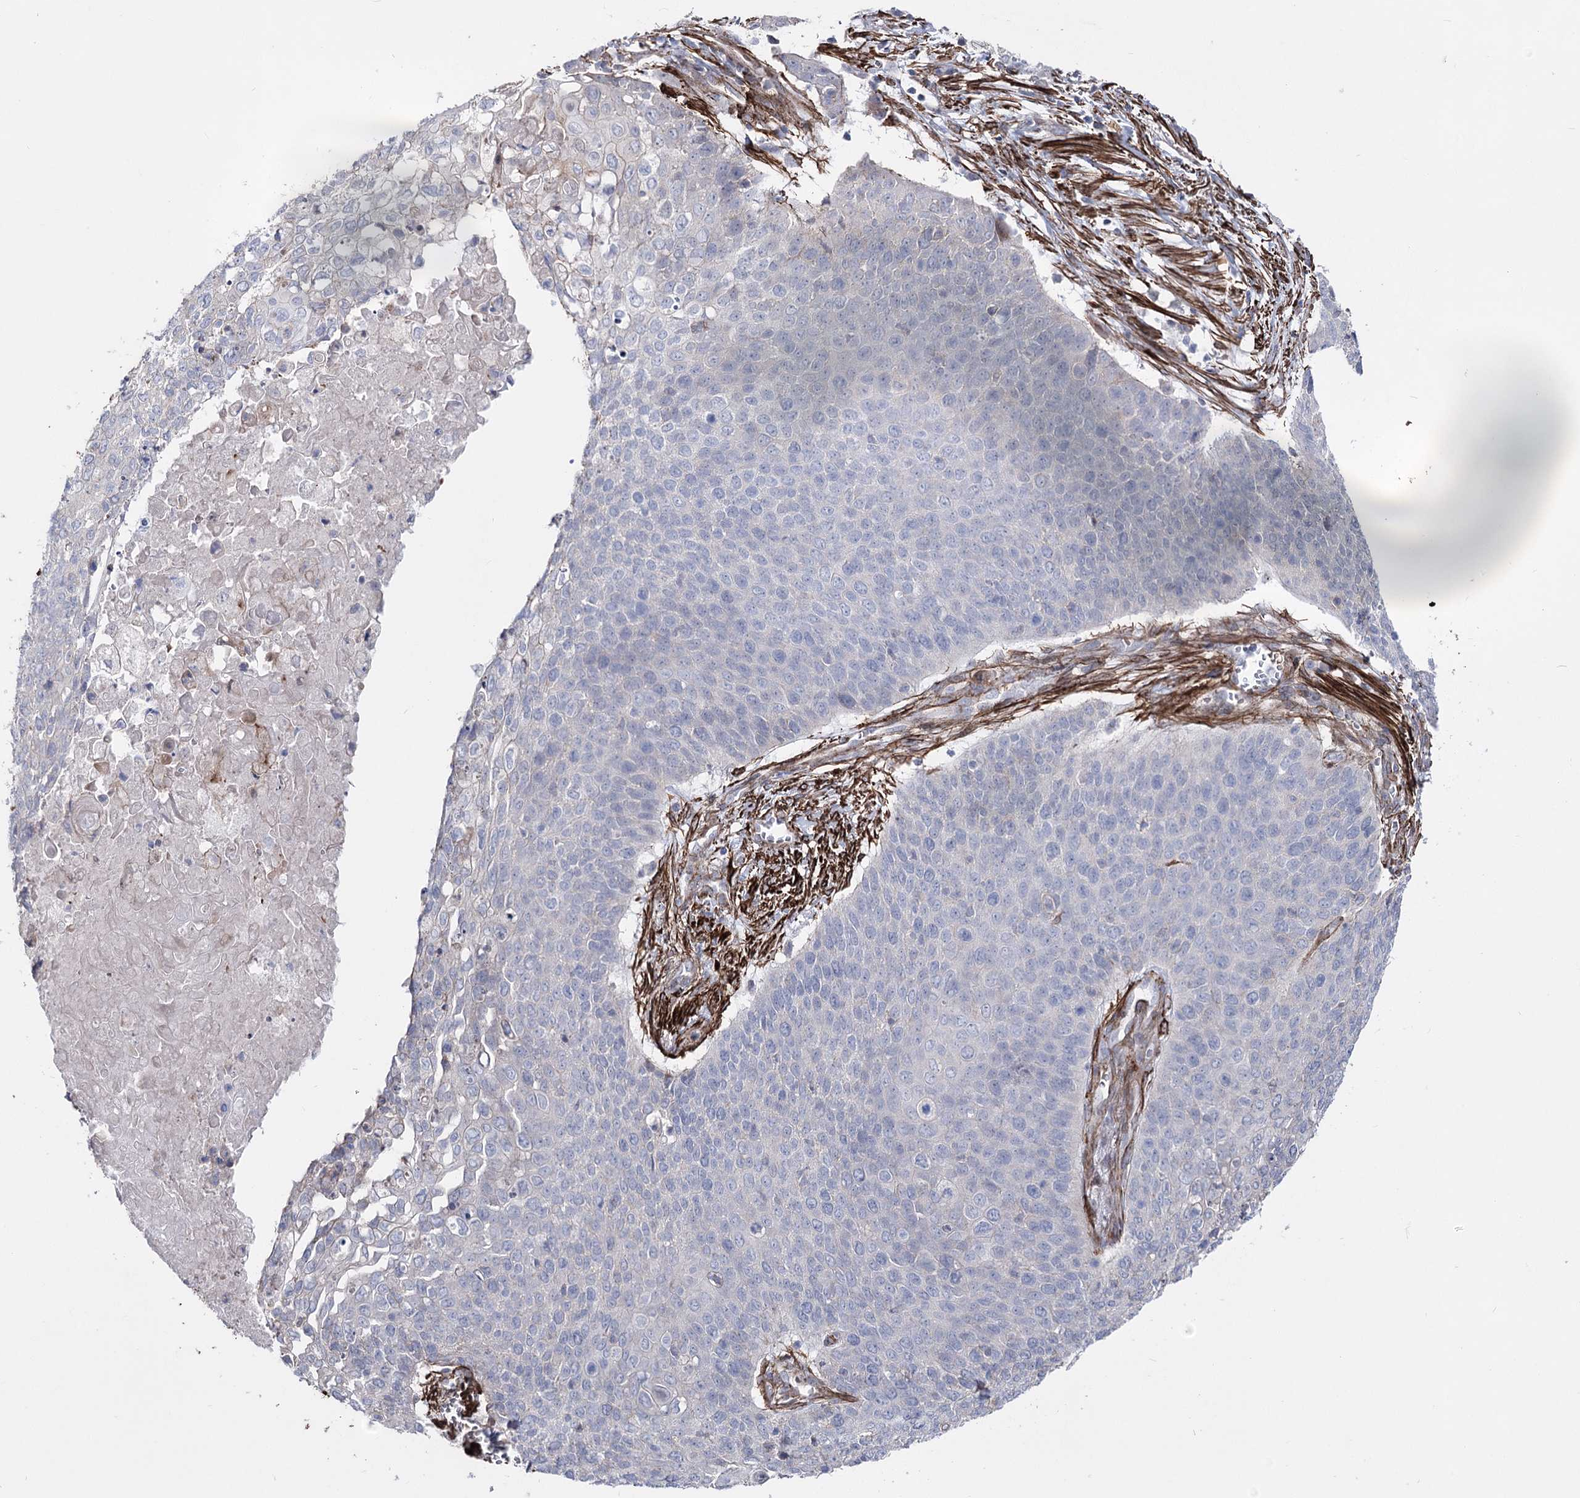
{"staining": {"intensity": "negative", "quantity": "none", "location": "none"}, "tissue": "cervical cancer", "cell_type": "Tumor cells", "image_type": "cancer", "snomed": [{"axis": "morphology", "description": "Squamous cell carcinoma, NOS"}, {"axis": "topography", "description": "Cervix"}], "caption": "Tumor cells show no significant protein positivity in squamous cell carcinoma (cervical). Nuclei are stained in blue.", "gene": "ARHGAP20", "patient": {"sex": "female", "age": 39}}